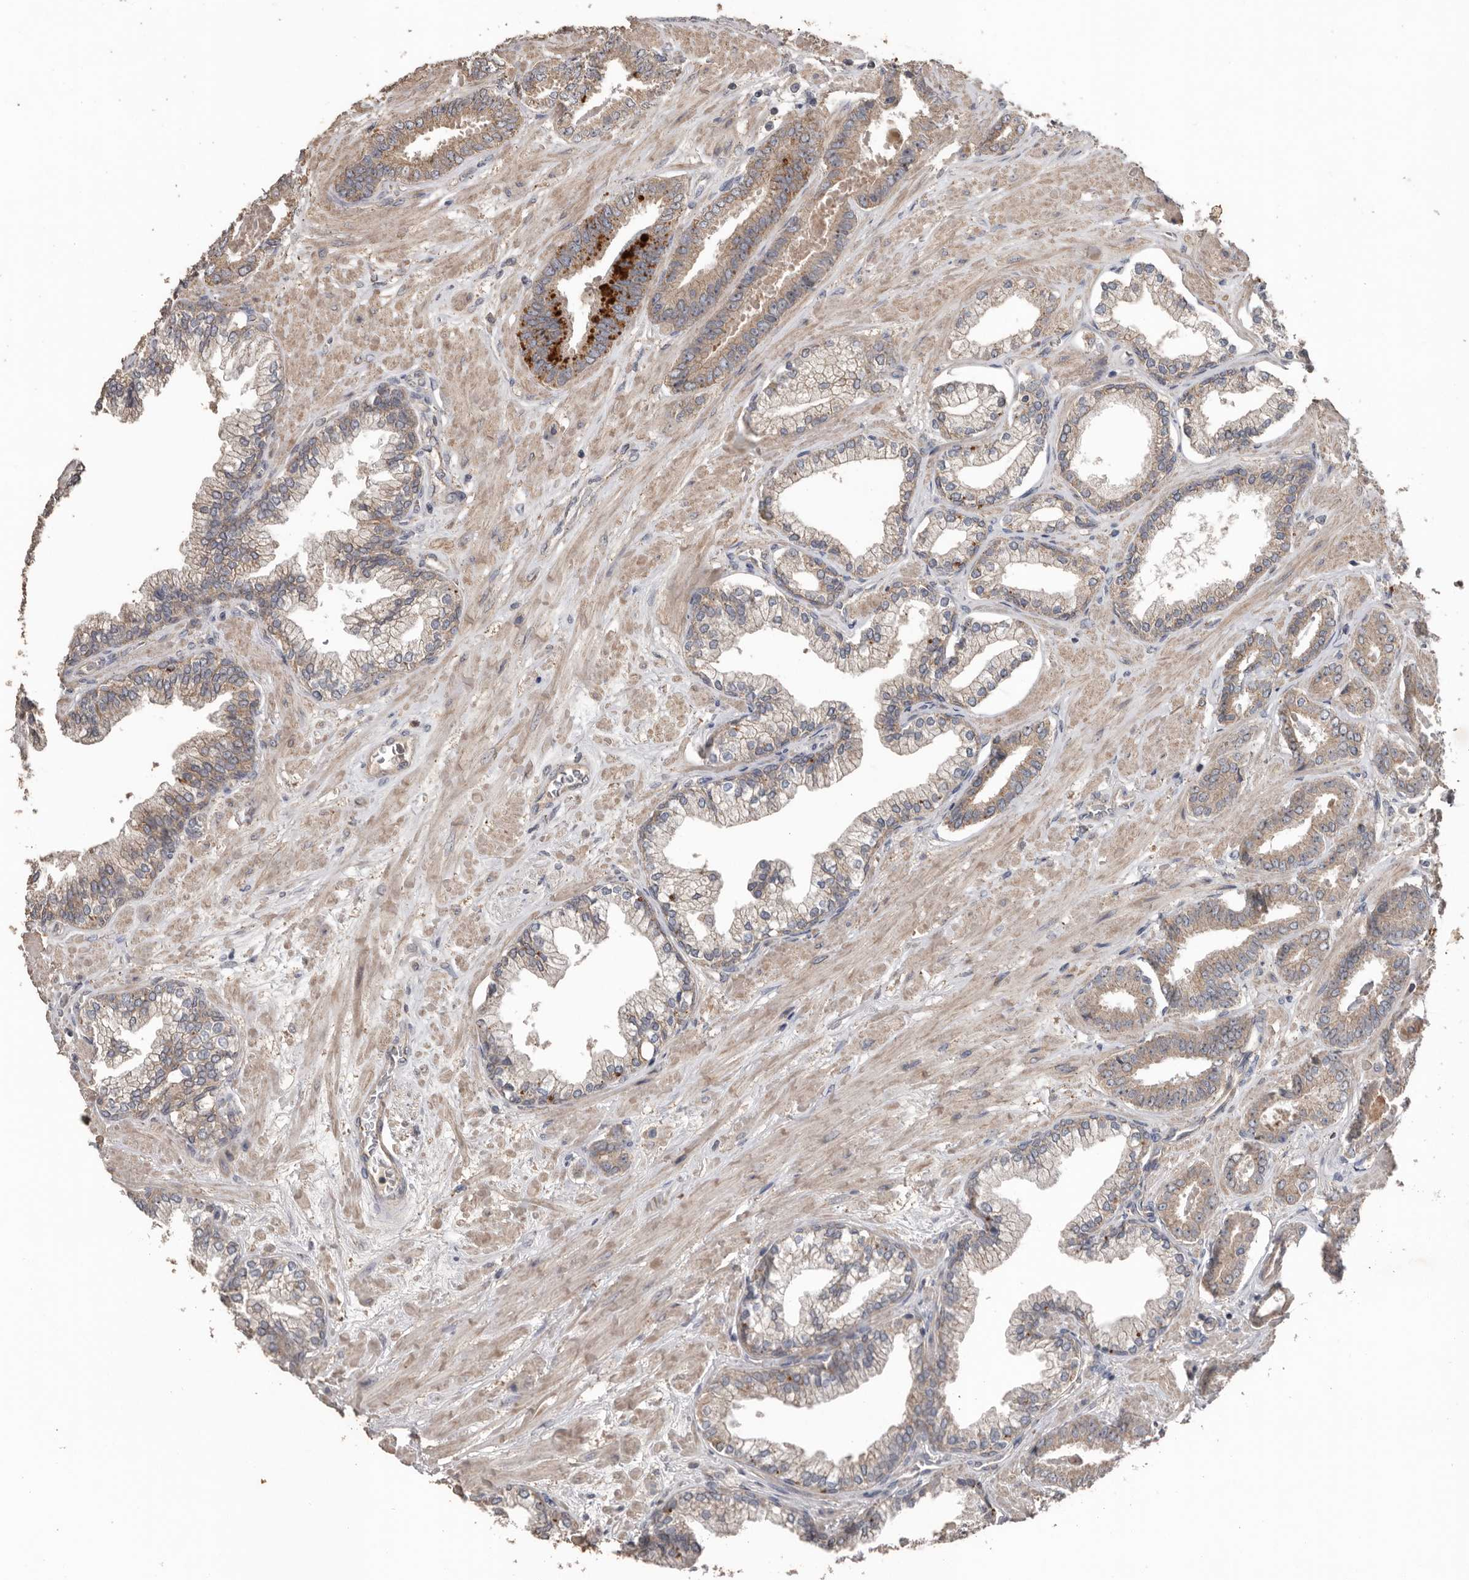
{"staining": {"intensity": "strong", "quantity": "<25%", "location": "cytoplasmic/membranous"}, "tissue": "prostate cancer", "cell_type": "Tumor cells", "image_type": "cancer", "snomed": [{"axis": "morphology", "description": "Adenocarcinoma, Low grade"}, {"axis": "topography", "description": "Prostate"}], "caption": "IHC staining of adenocarcinoma (low-grade) (prostate), which displays medium levels of strong cytoplasmic/membranous expression in about <25% of tumor cells indicating strong cytoplasmic/membranous protein staining. The staining was performed using DAB (3,3'-diaminobenzidine) (brown) for protein detection and nuclei were counterstained in hematoxylin (blue).", "gene": "HYAL4", "patient": {"sex": "male", "age": 71}}